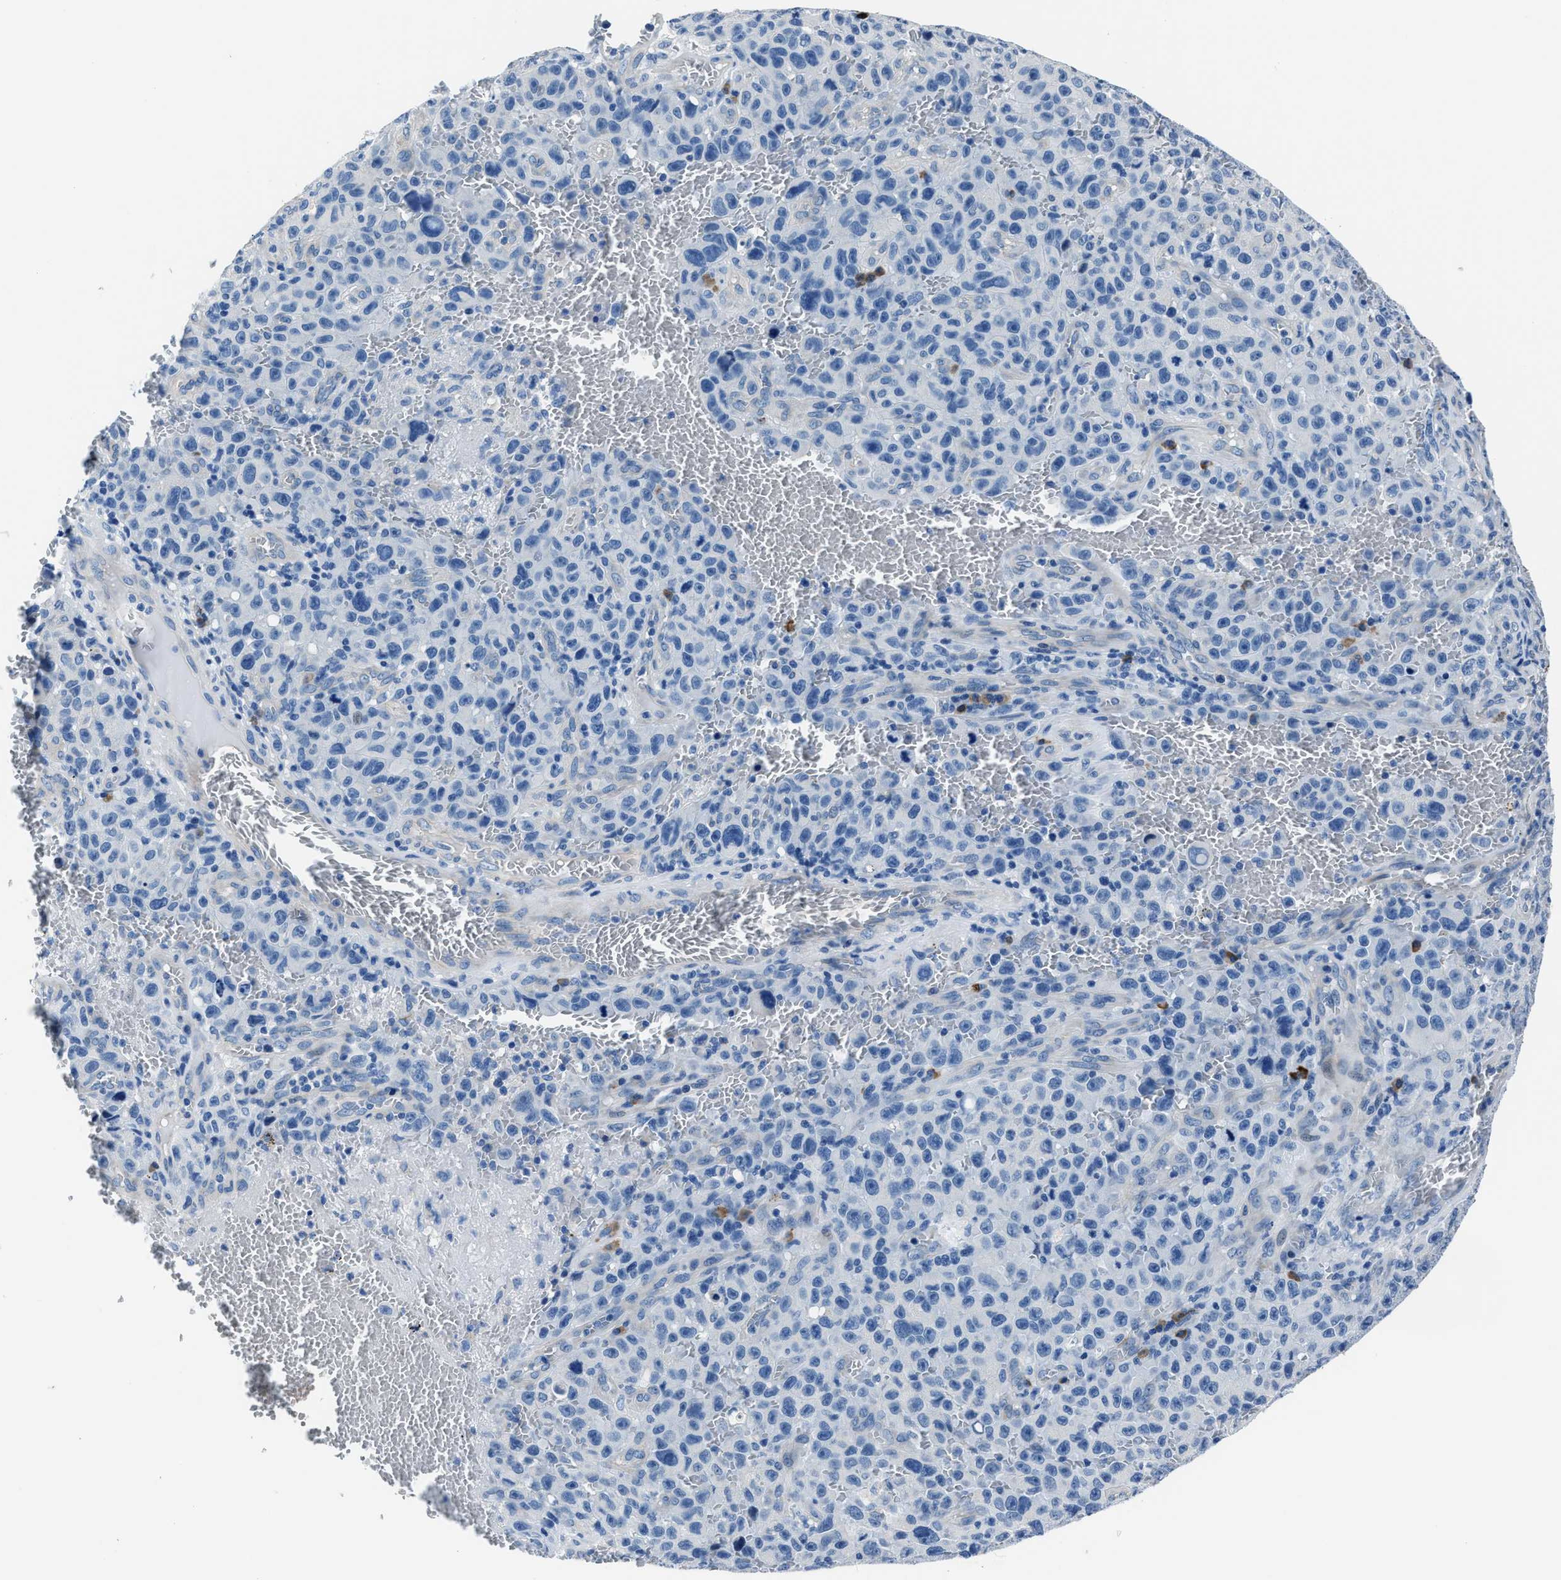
{"staining": {"intensity": "negative", "quantity": "none", "location": "none"}, "tissue": "melanoma", "cell_type": "Tumor cells", "image_type": "cancer", "snomed": [{"axis": "morphology", "description": "Malignant melanoma, NOS"}, {"axis": "topography", "description": "Skin"}], "caption": "IHC histopathology image of neoplastic tissue: human malignant melanoma stained with DAB reveals no significant protein positivity in tumor cells.", "gene": "NACAD", "patient": {"sex": "female", "age": 82}}